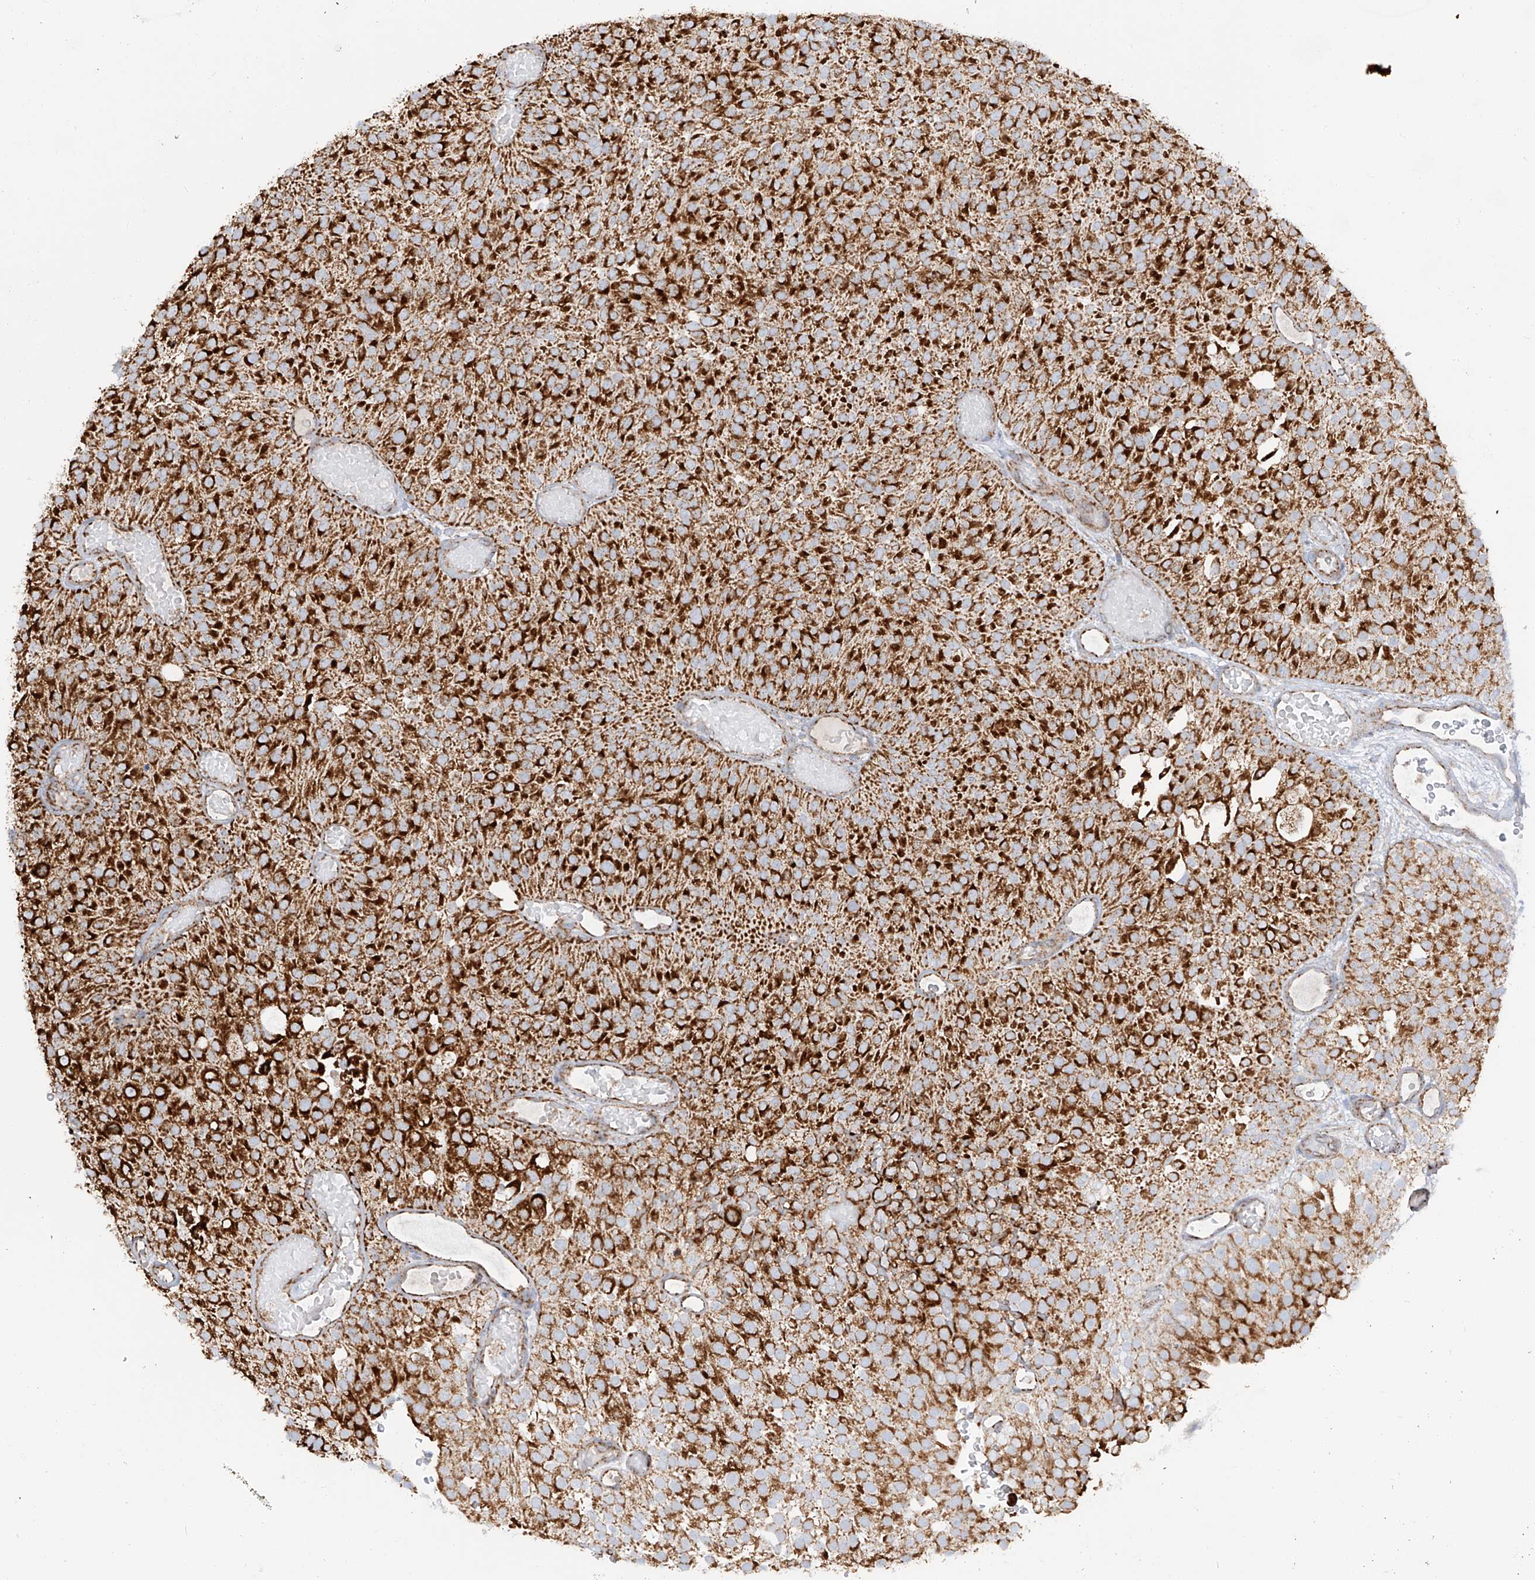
{"staining": {"intensity": "strong", "quantity": ">75%", "location": "cytoplasmic/membranous"}, "tissue": "urothelial cancer", "cell_type": "Tumor cells", "image_type": "cancer", "snomed": [{"axis": "morphology", "description": "Urothelial carcinoma, Low grade"}, {"axis": "topography", "description": "Urinary bladder"}], "caption": "DAB immunohistochemical staining of human urothelial carcinoma (low-grade) demonstrates strong cytoplasmic/membranous protein positivity in about >75% of tumor cells.", "gene": "TTC27", "patient": {"sex": "male", "age": 78}}